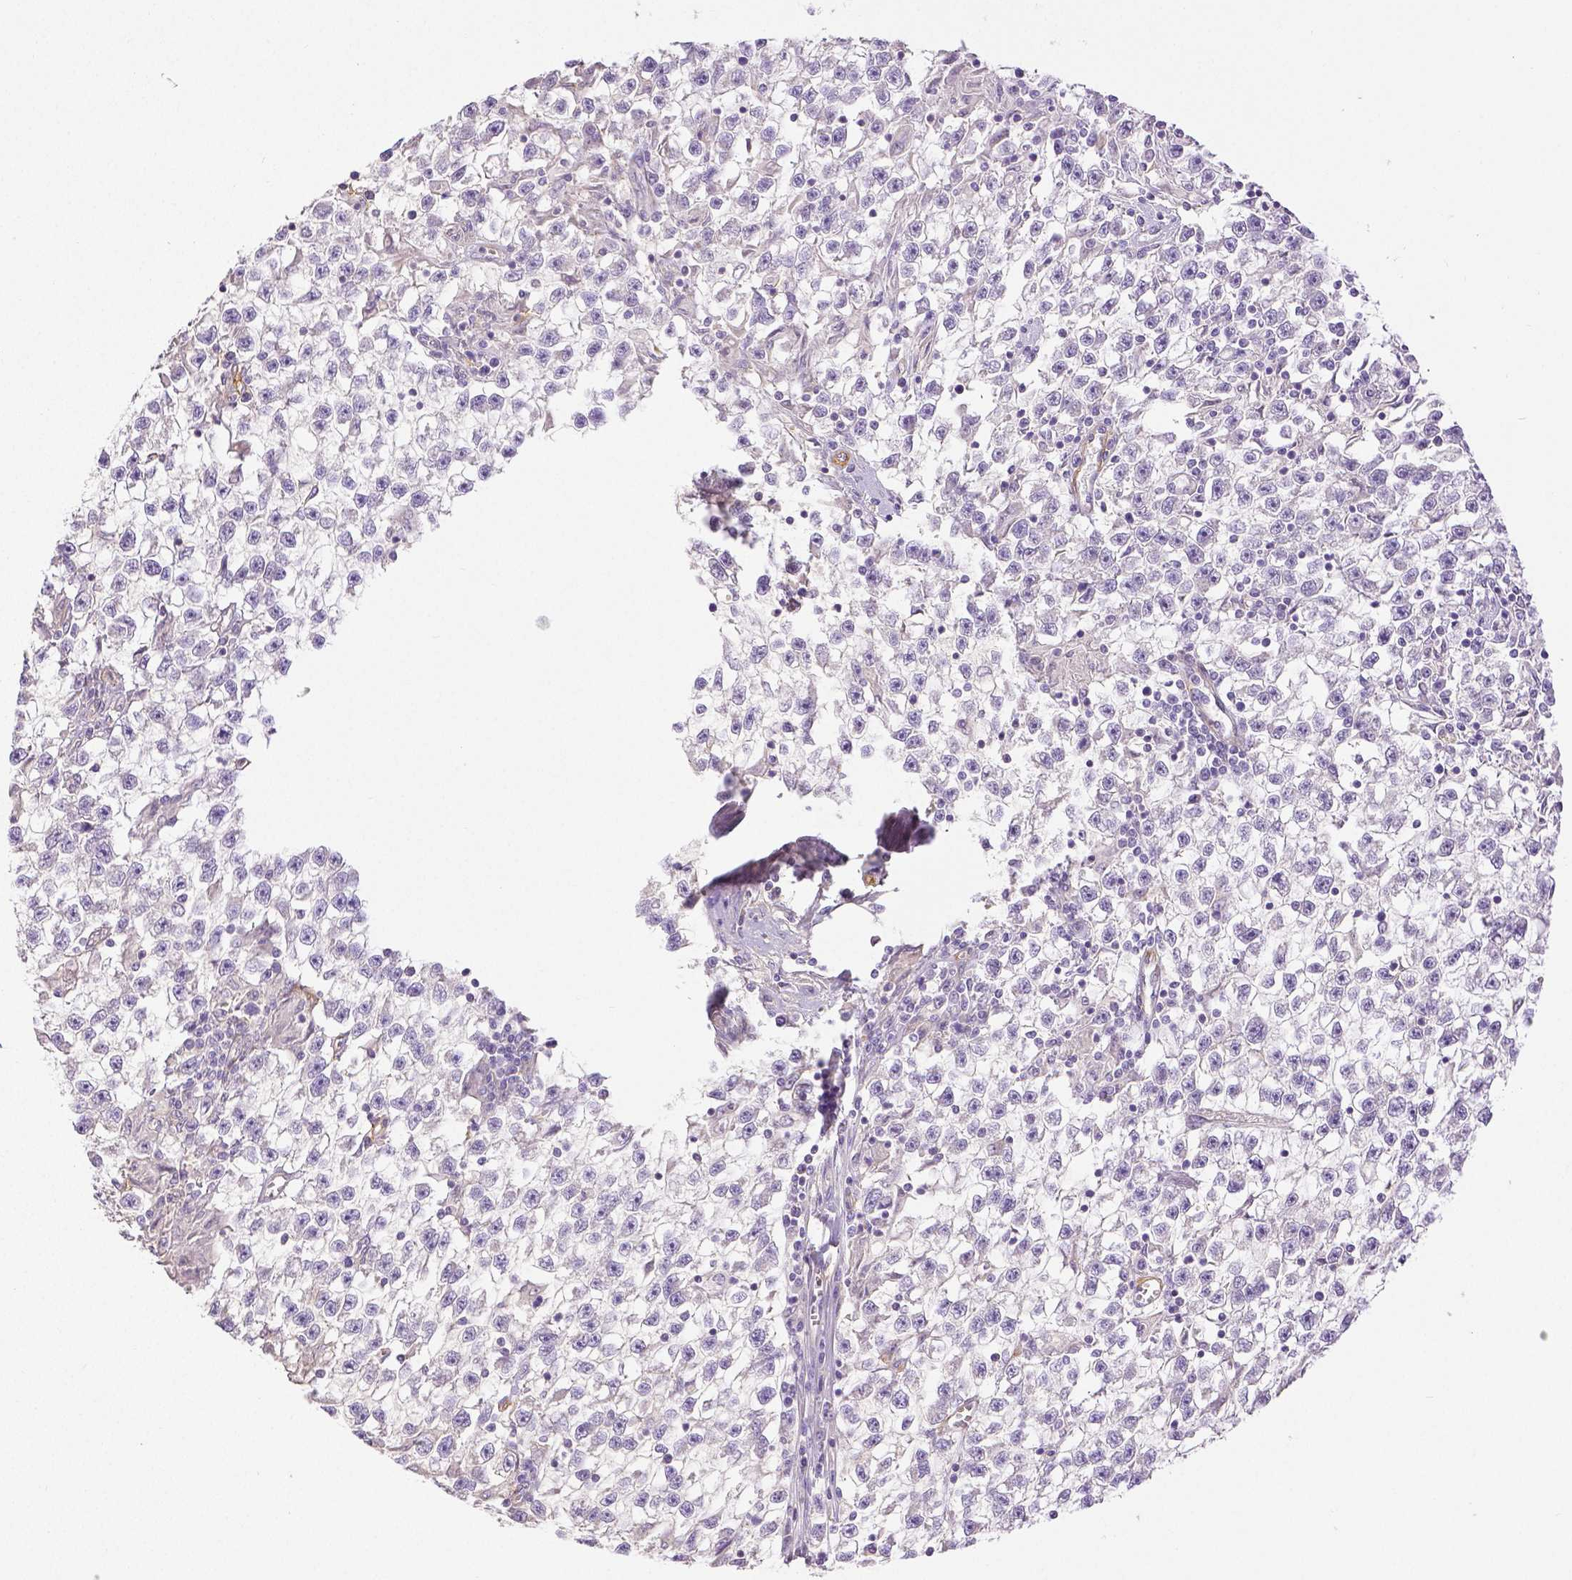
{"staining": {"intensity": "negative", "quantity": "none", "location": "none"}, "tissue": "testis cancer", "cell_type": "Tumor cells", "image_type": "cancer", "snomed": [{"axis": "morphology", "description": "Seminoma, NOS"}, {"axis": "topography", "description": "Testis"}], "caption": "This is an immunohistochemistry histopathology image of testis seminoma. There is no expression in tumor cells.", "gene": "THY1", "patient": {"sex": "male", "age": 31}}